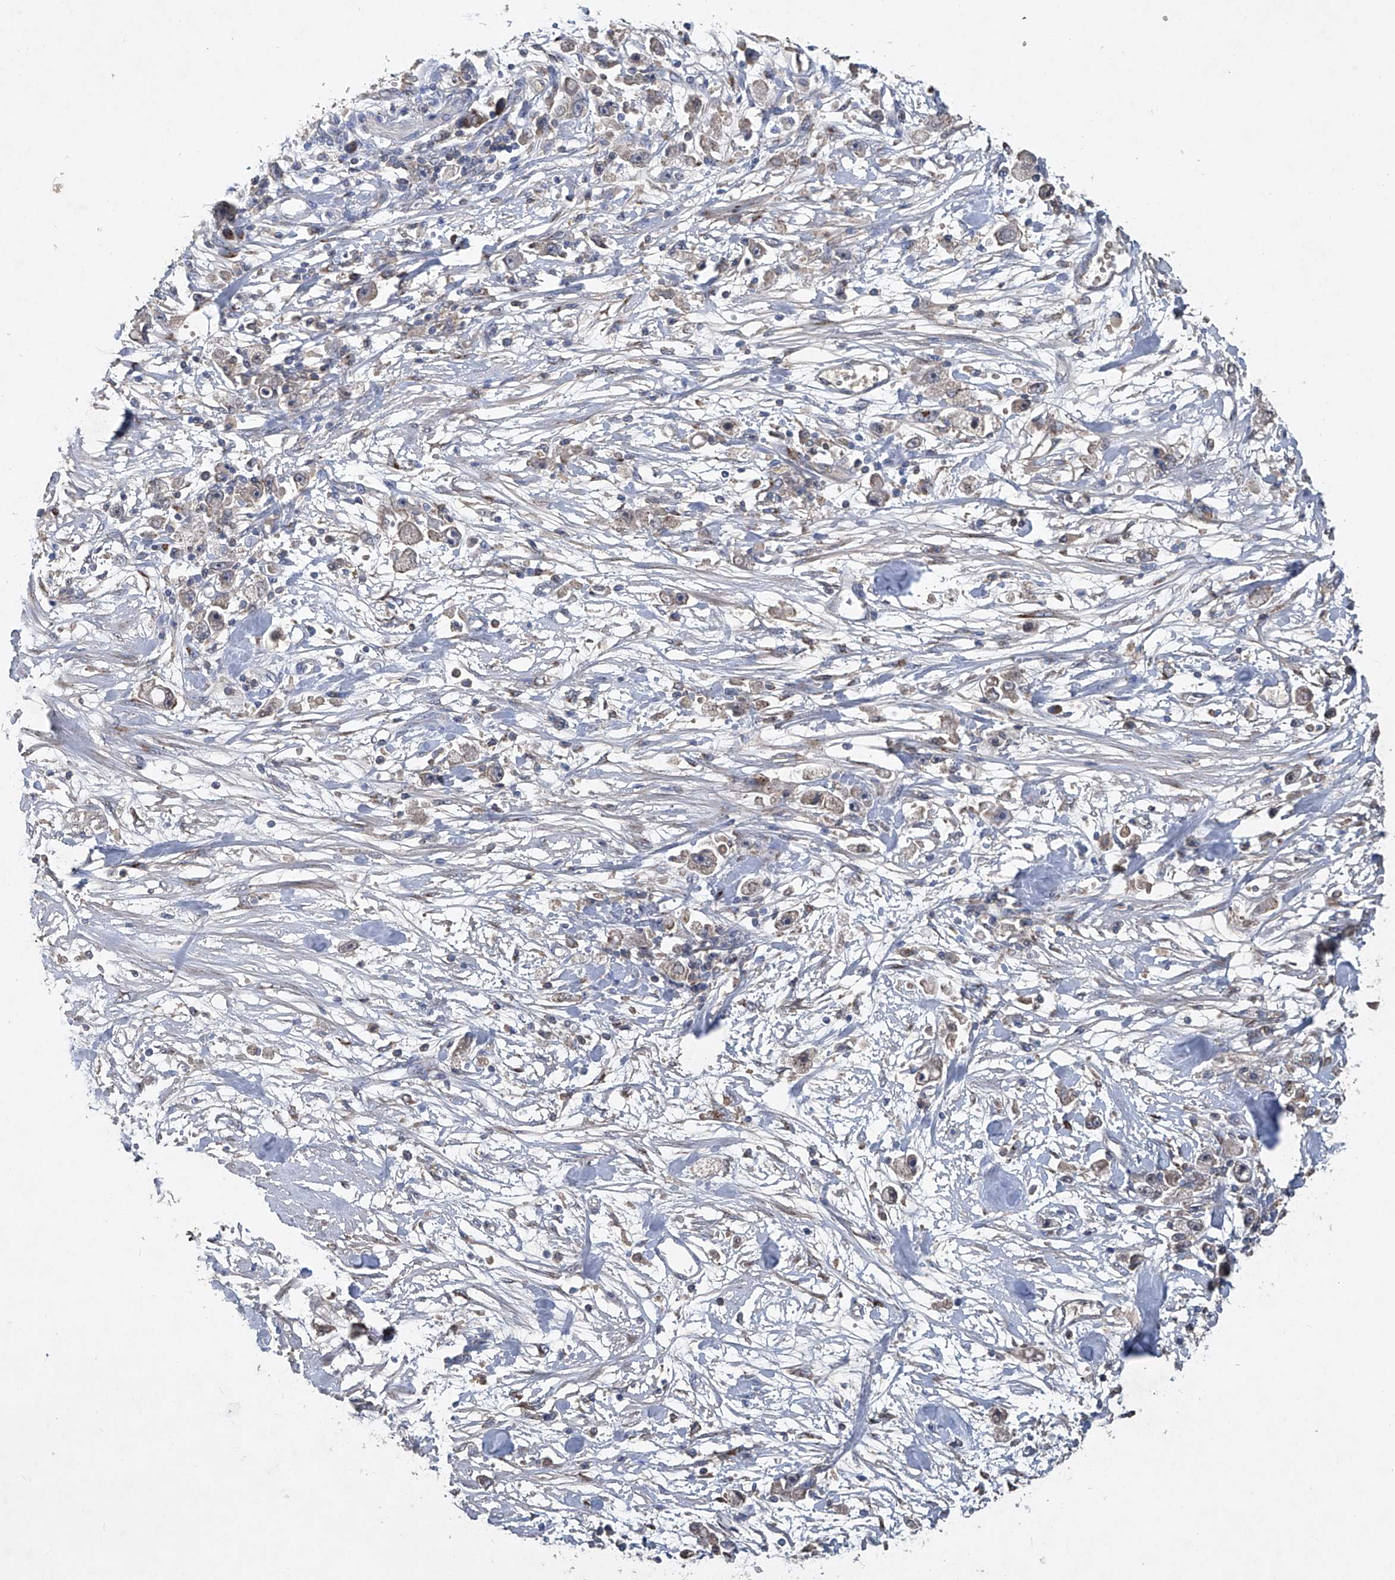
{"staining": {"intensity": "weak", "quantity": "<25%", "location": "cytoplasmic/membranous"}, "tissue": "stomach cancer", "cell_type": "Tumor cells", "image_type": "cancer", "snomed": [{"axis": "morphology", "description": "Adenocarcinoma, NOS"}, {"axis": "topography", "description": "Stomach"}], "caption": "IHC micrograph of neoplastic tissue: stomach cancer (adenocarcinoma) stained with DAB displays no significant protein positivity in tumor cells.", "gene": "PCSK5", "patient": {"sex": "female", "age": 59}}